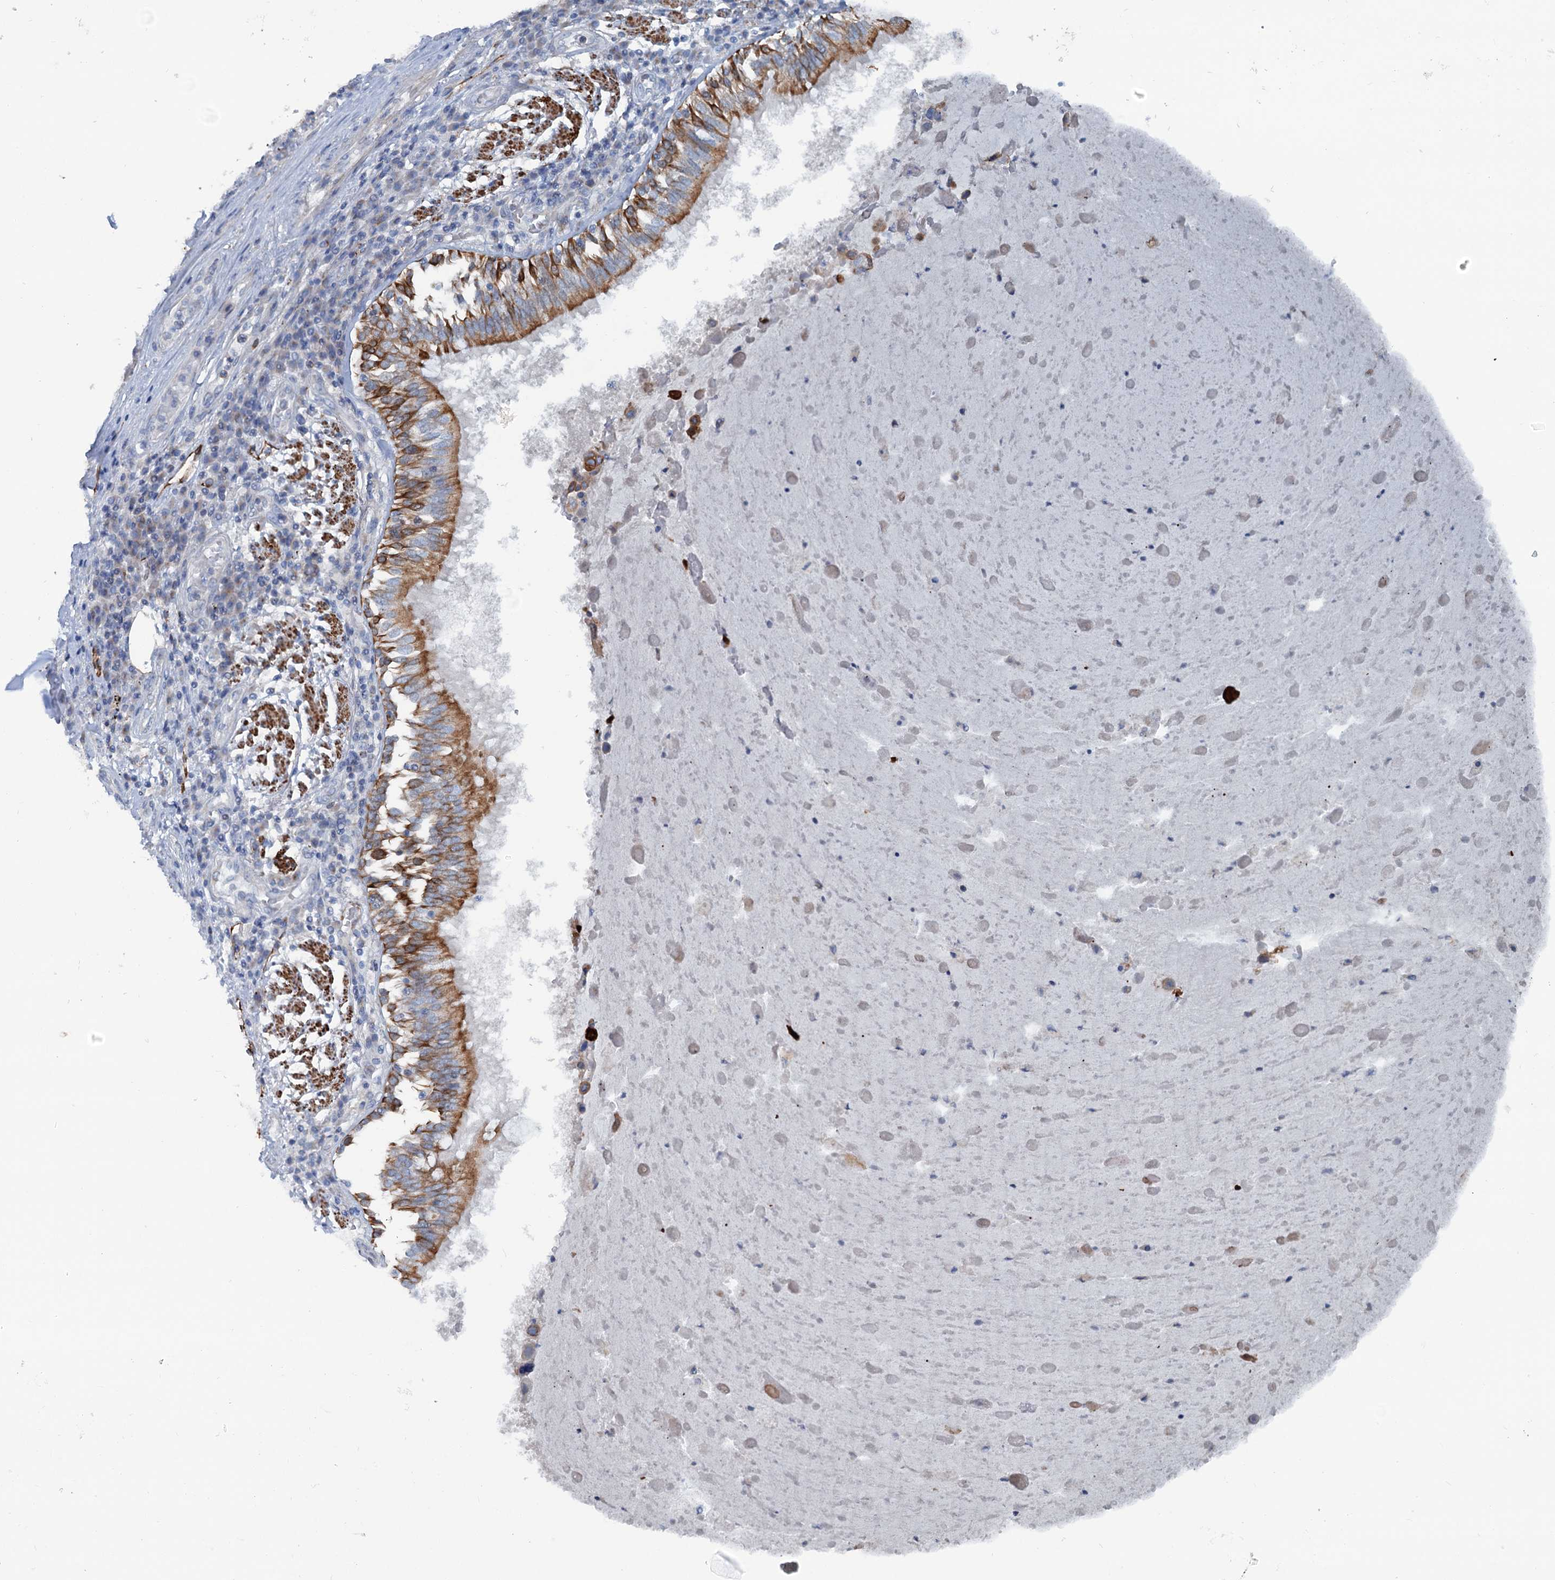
{"staining": {"intensity": "moderate", "quantity": ">75%", "location": "cytoplasmic/membranous"}, "tissue": "lung cancer", "cell_type": "Tumor cells", "image_type": "cancer", "snomed": [{"axis": "morphology", "description": "Squamous cell carcinoma, NOS"}, {"axis": "topography", "description": "Lung"}], "caption": "Immunohistochemical staining of human lung squamous cell carcinoma demonstrates moderate cytoplasmic/membranous protein staining in about >75% of tumor cells. The protein of interest is stained brown, and the nuclei are stained in blue (DAB (3,3'-diaminobenzidine) IHC with brightfield microscopy, high magnification).", "gene": "CALCOCO1", "patient": {"sex": "male", "age": 65}}